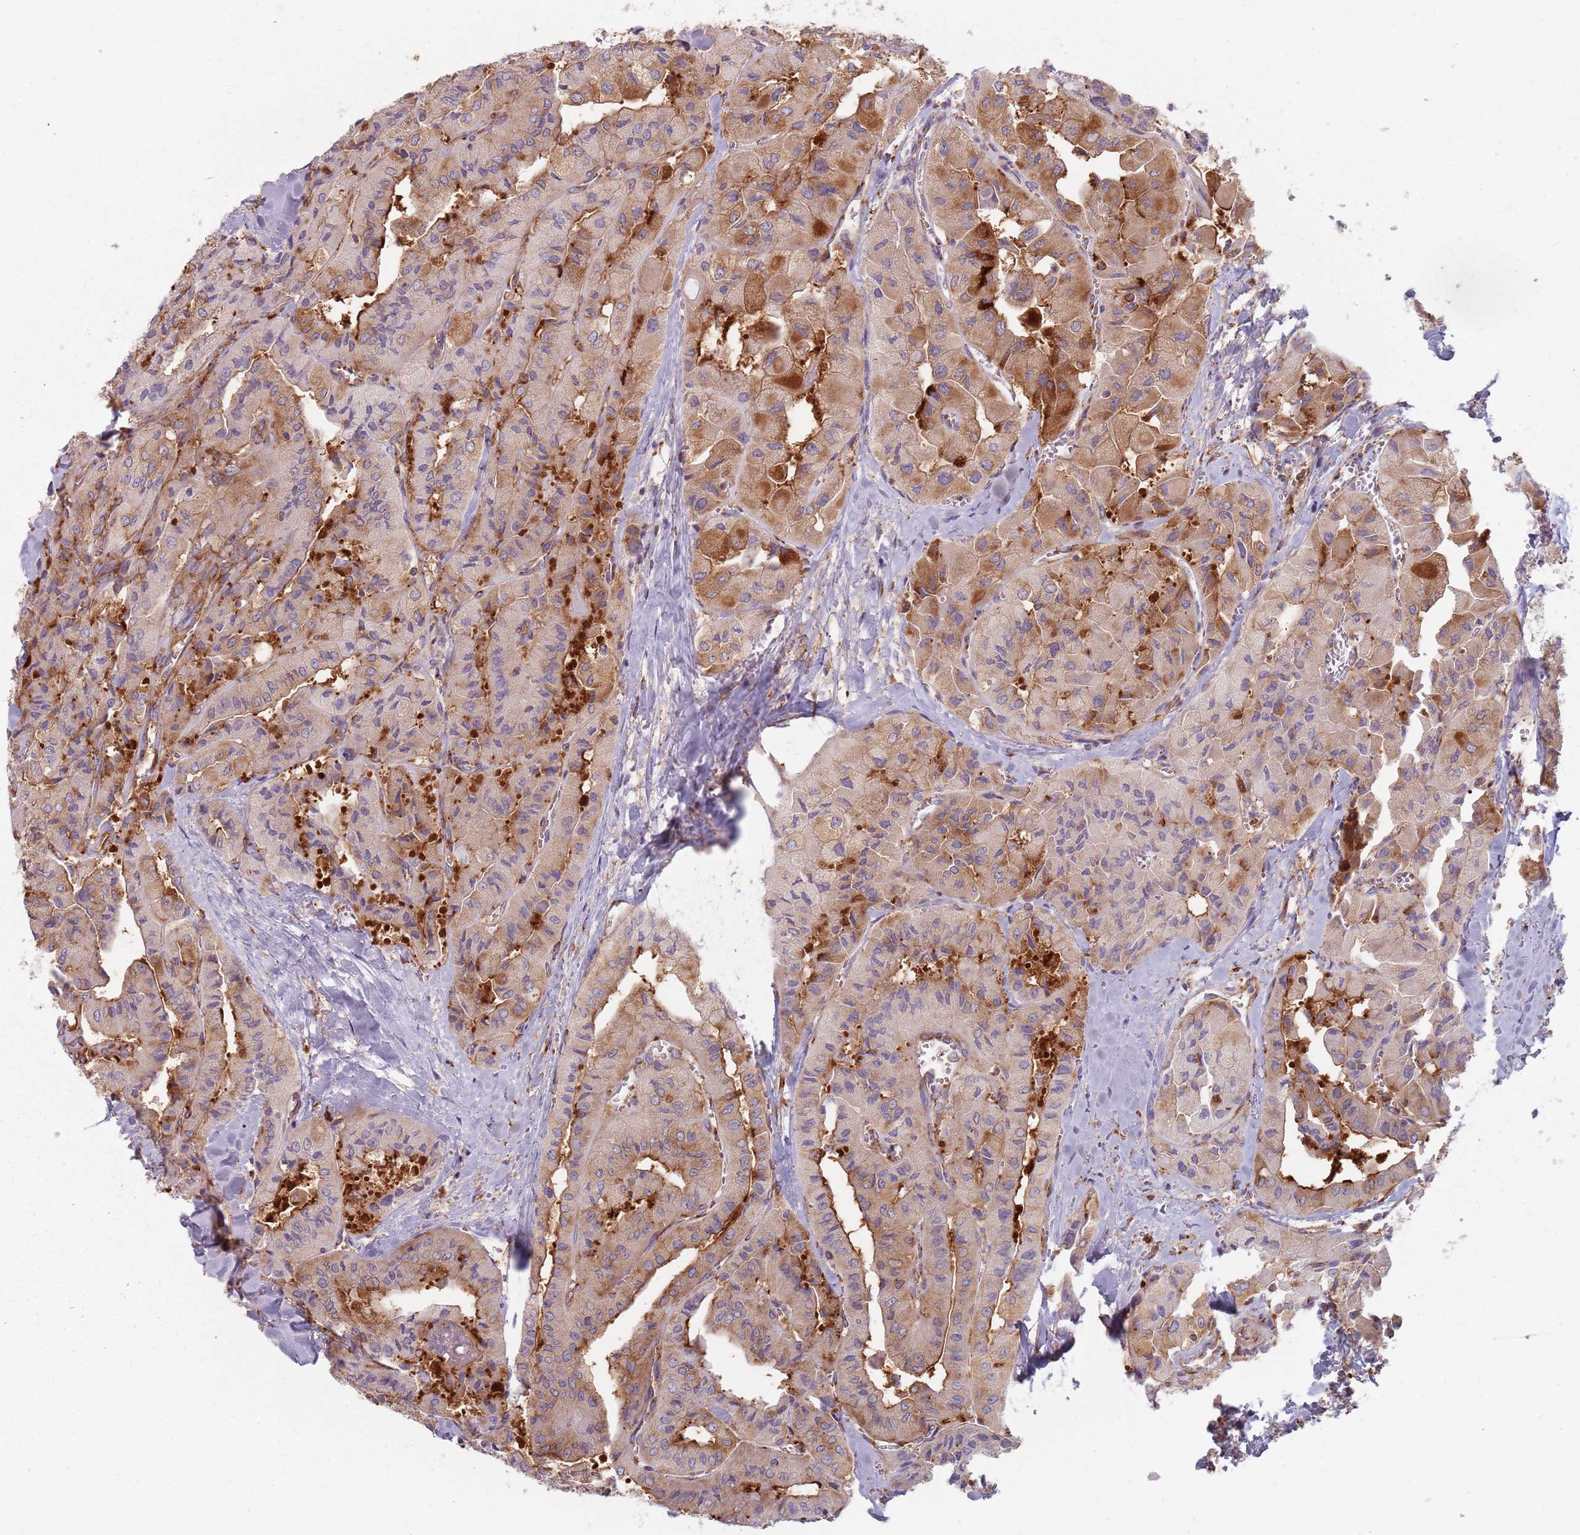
{"staining": {"intensity": "moderate", "quantity": "25%-75%", "location": "cytoplasmic/membranous"}, "tissue": "thyroid cancer", "cell_type": "Tumor cells", "image_type": "cancer", "snomed": [{"axis": "morphology", "description": "Normal tissue, NOS"}, {"axis": "morphology", "description": "Papillary adenocarcinoma, NOS"}, {"axis": "topography", "description": "Thyroid gland"}], "caption": "Papillary adenocarcinoma (thyroid) was stained to show a protein in brown. There is medium levels of moderate cytoplasmic/membranous staining in about 25%-75% of tumor cells.", "gene": "TPD52L2", "patient": {"sex": "female", "age": 59}}